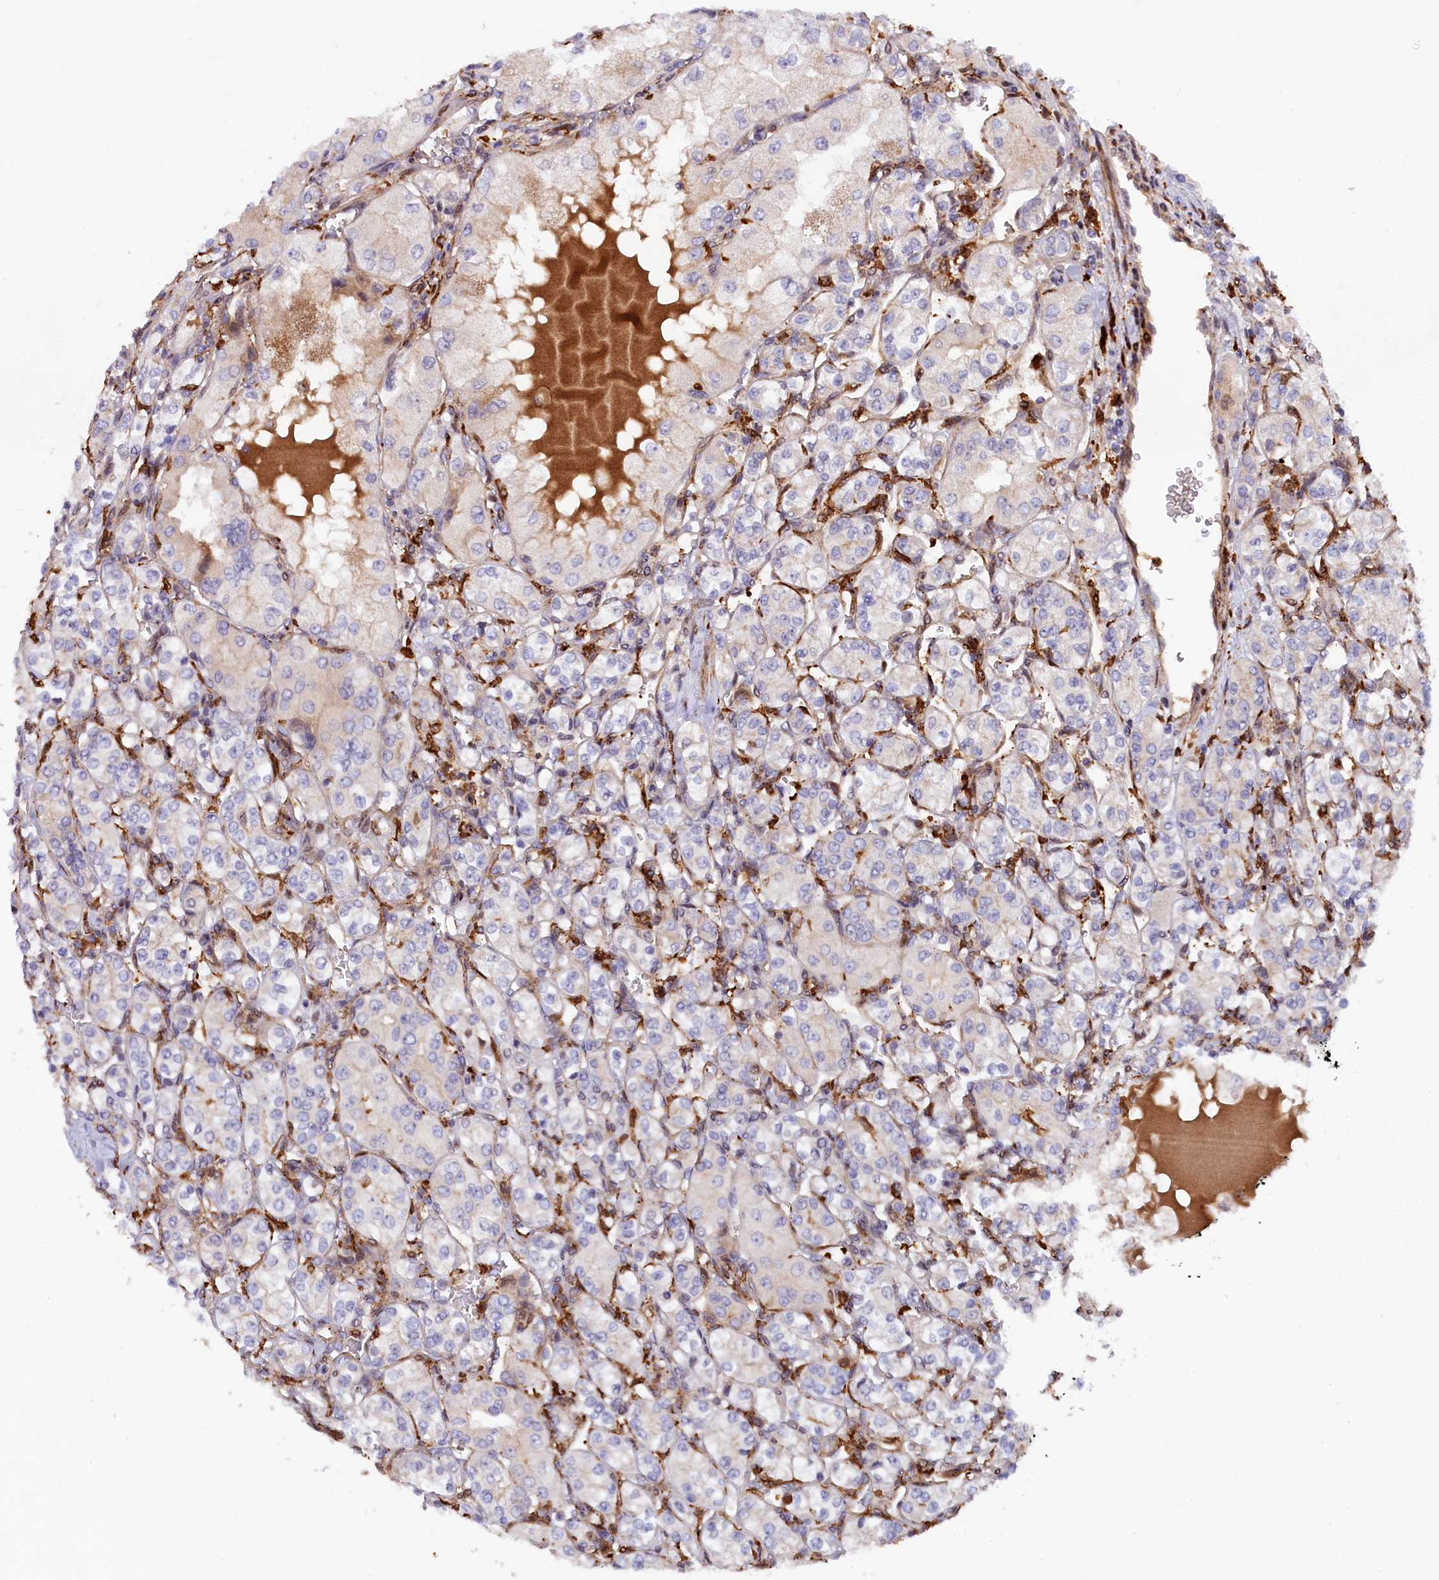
{"staining": {"intensity": "negative", "quantity": "none", "location": "none"}, "tissue": "renal cancer", "cell_type": "Tumor cells", "image_type": "cancer", "snomed": [{"axis": "morphology", "description": "Adenocarcinoma, NOS"}, {"axis": "topography", "description": "Kidney"}], "caption": "An IHC histopathology image of renal cancer (adenocarcinoma) is shown. There is no staining in tumor cells of renal cancer (adenocarcinoma). Brightfield microscopy of IHC stained with DAB (3,3'-diaminobenzidine) (brown) and hematoxylin (blue), captured at high magnification.", "gene": "FERMT1", "patient": {"sex": "male", "age": 77}}